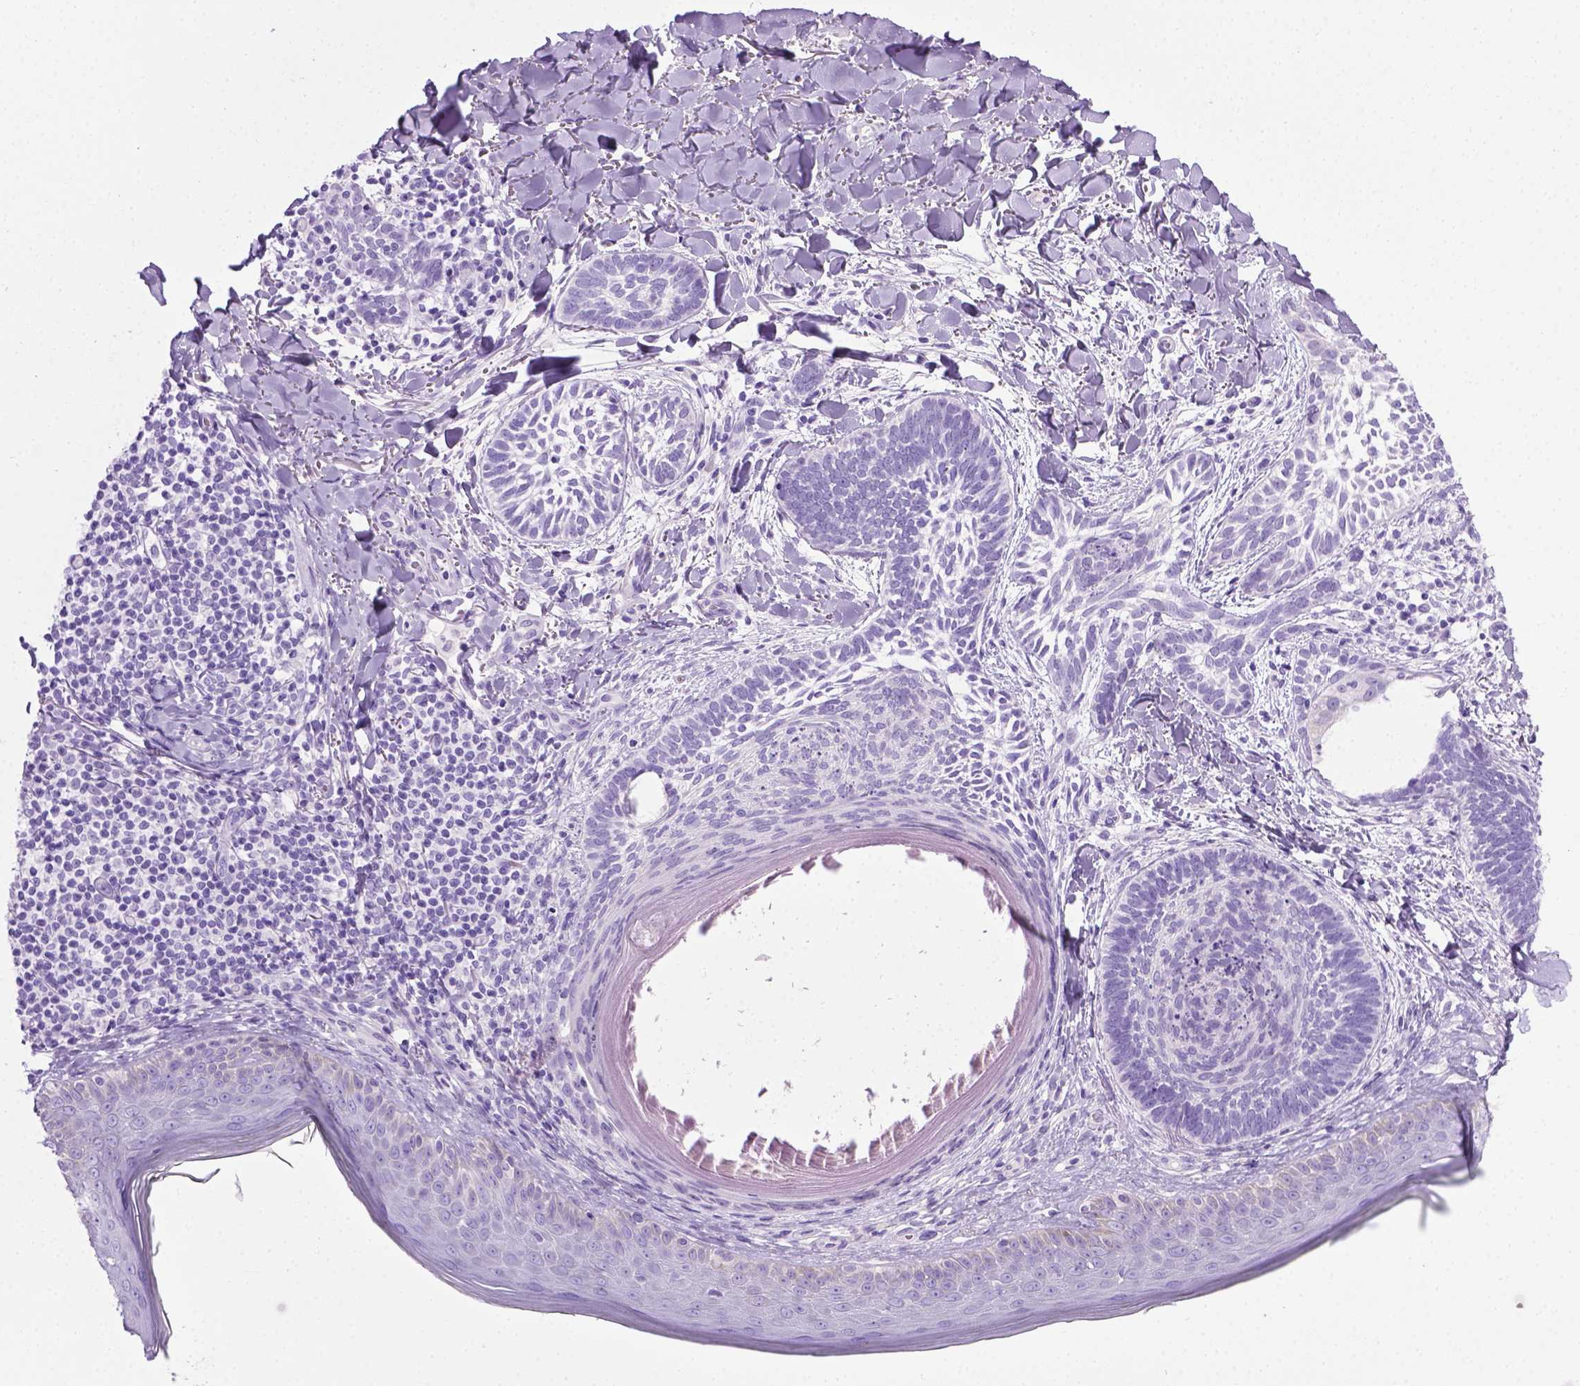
{"staining": {"intensity": "negative", "quantity": "none", "location": "none"}, "tissue": "skin cancer", "cell_type": "Tumor cells", "image_type": "cancer", "snomed": [{"axis": "morphology", "description": "Normal tissue, NOS"}, {"axis": "morphology", "description": "Basal cell carcinoma"}, {"axis": "topography", "description": "Skin"}], "caption": "Immunohistochemistry (IHC) histopathology image of neoplastic tissue: human skin basal cell carcinoma stained with DAB exhibits no significant protein positivity in tumor cells.", "gene": "LELP1", "patient": {"sex": "male", "age": 46}}